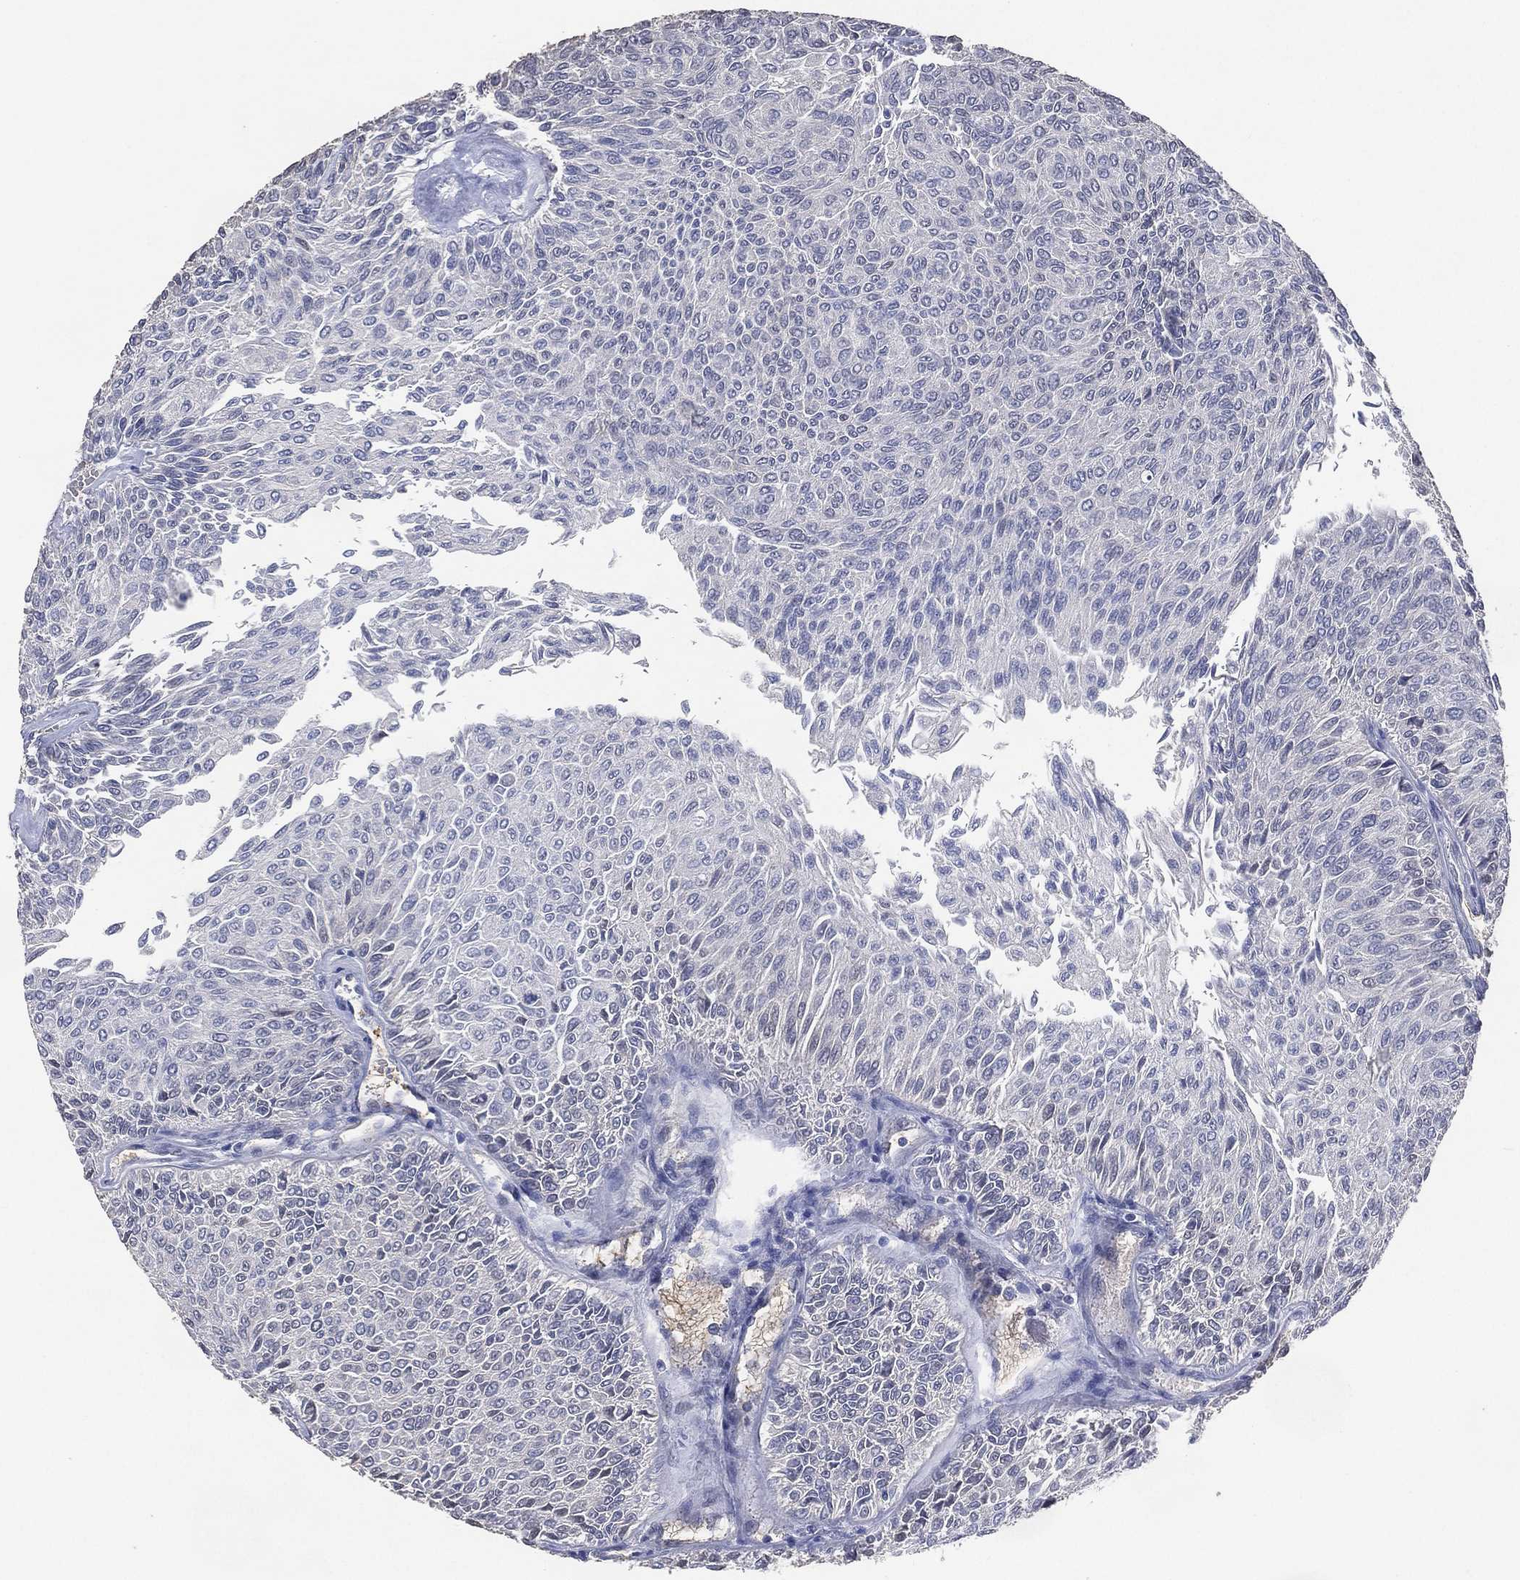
{"staining": {"intensity": "weak", "quantity": "<25%", "location": "cytoplasmic/membranous"}, "tissue": "urothelial cancer", "cell_type": "Tumor cells", "image_type": "cancer", "snomed": [{"axis": "morphology", "description": "Urothelial carcinoma, Low grade"}, {"axis": "topography", "description": "Ureter, NOS"}, {"axis": "topography", "description": "Urinary bladder"}], "caption": "Tumor cells are negative for brown protein staining in urothelial cancer. Nuclei are stained in blue.", "gene": "AK1", "patient": {"sex": "male", "age": 78}}